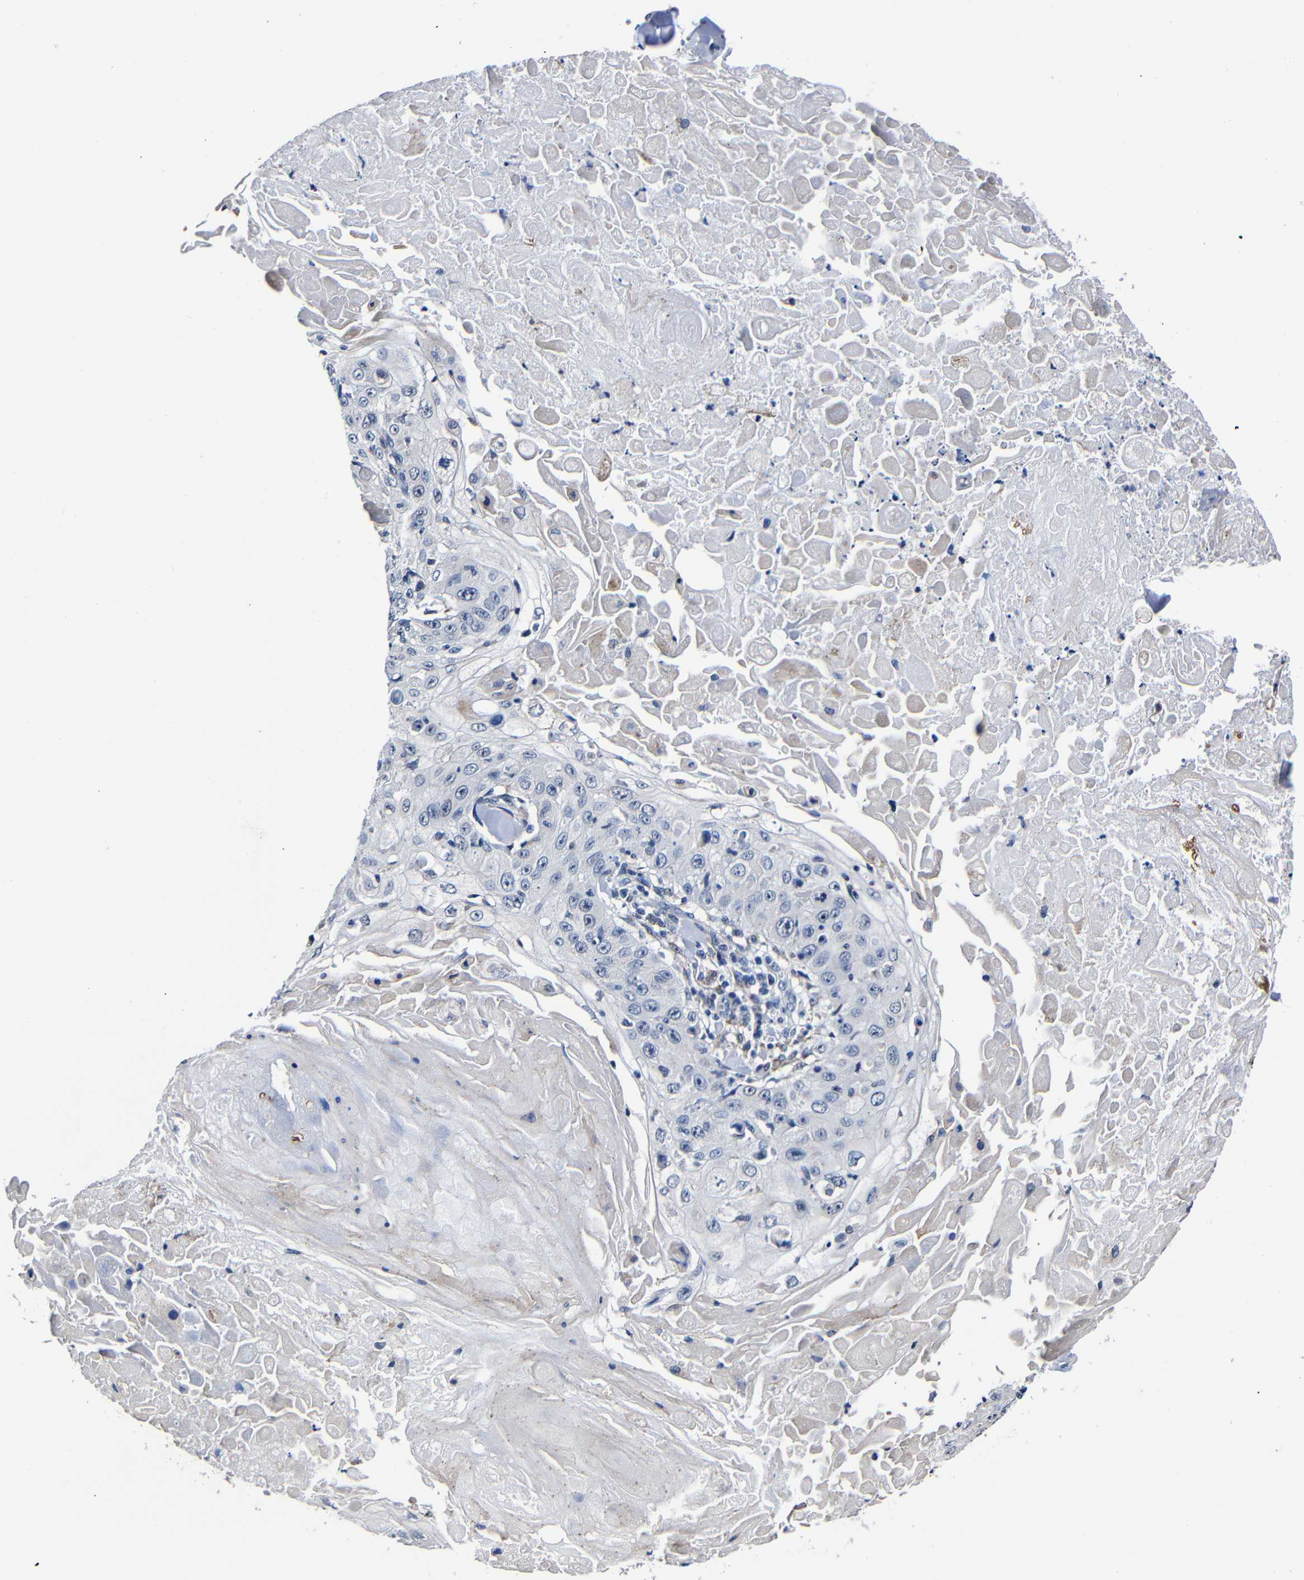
{"staining": {"intensity": "negative", "quantity": "none", "location": "none"}, "tissue": "skin cancer", "cell_type": "Tumor cells", "image_type": "cancer", "snomed": [{"axis": "morphology", "description": "Squamous cell carcinoma, NOS"}, {"axis": "topography", "description": "Skin"}], "caption": "The histopathology image exhibits no staining of tumor cells in skin cancer (squamous cell carcinoma).", "gene": "DEPP1", "patient": {"sex": "male", "age": 86}}